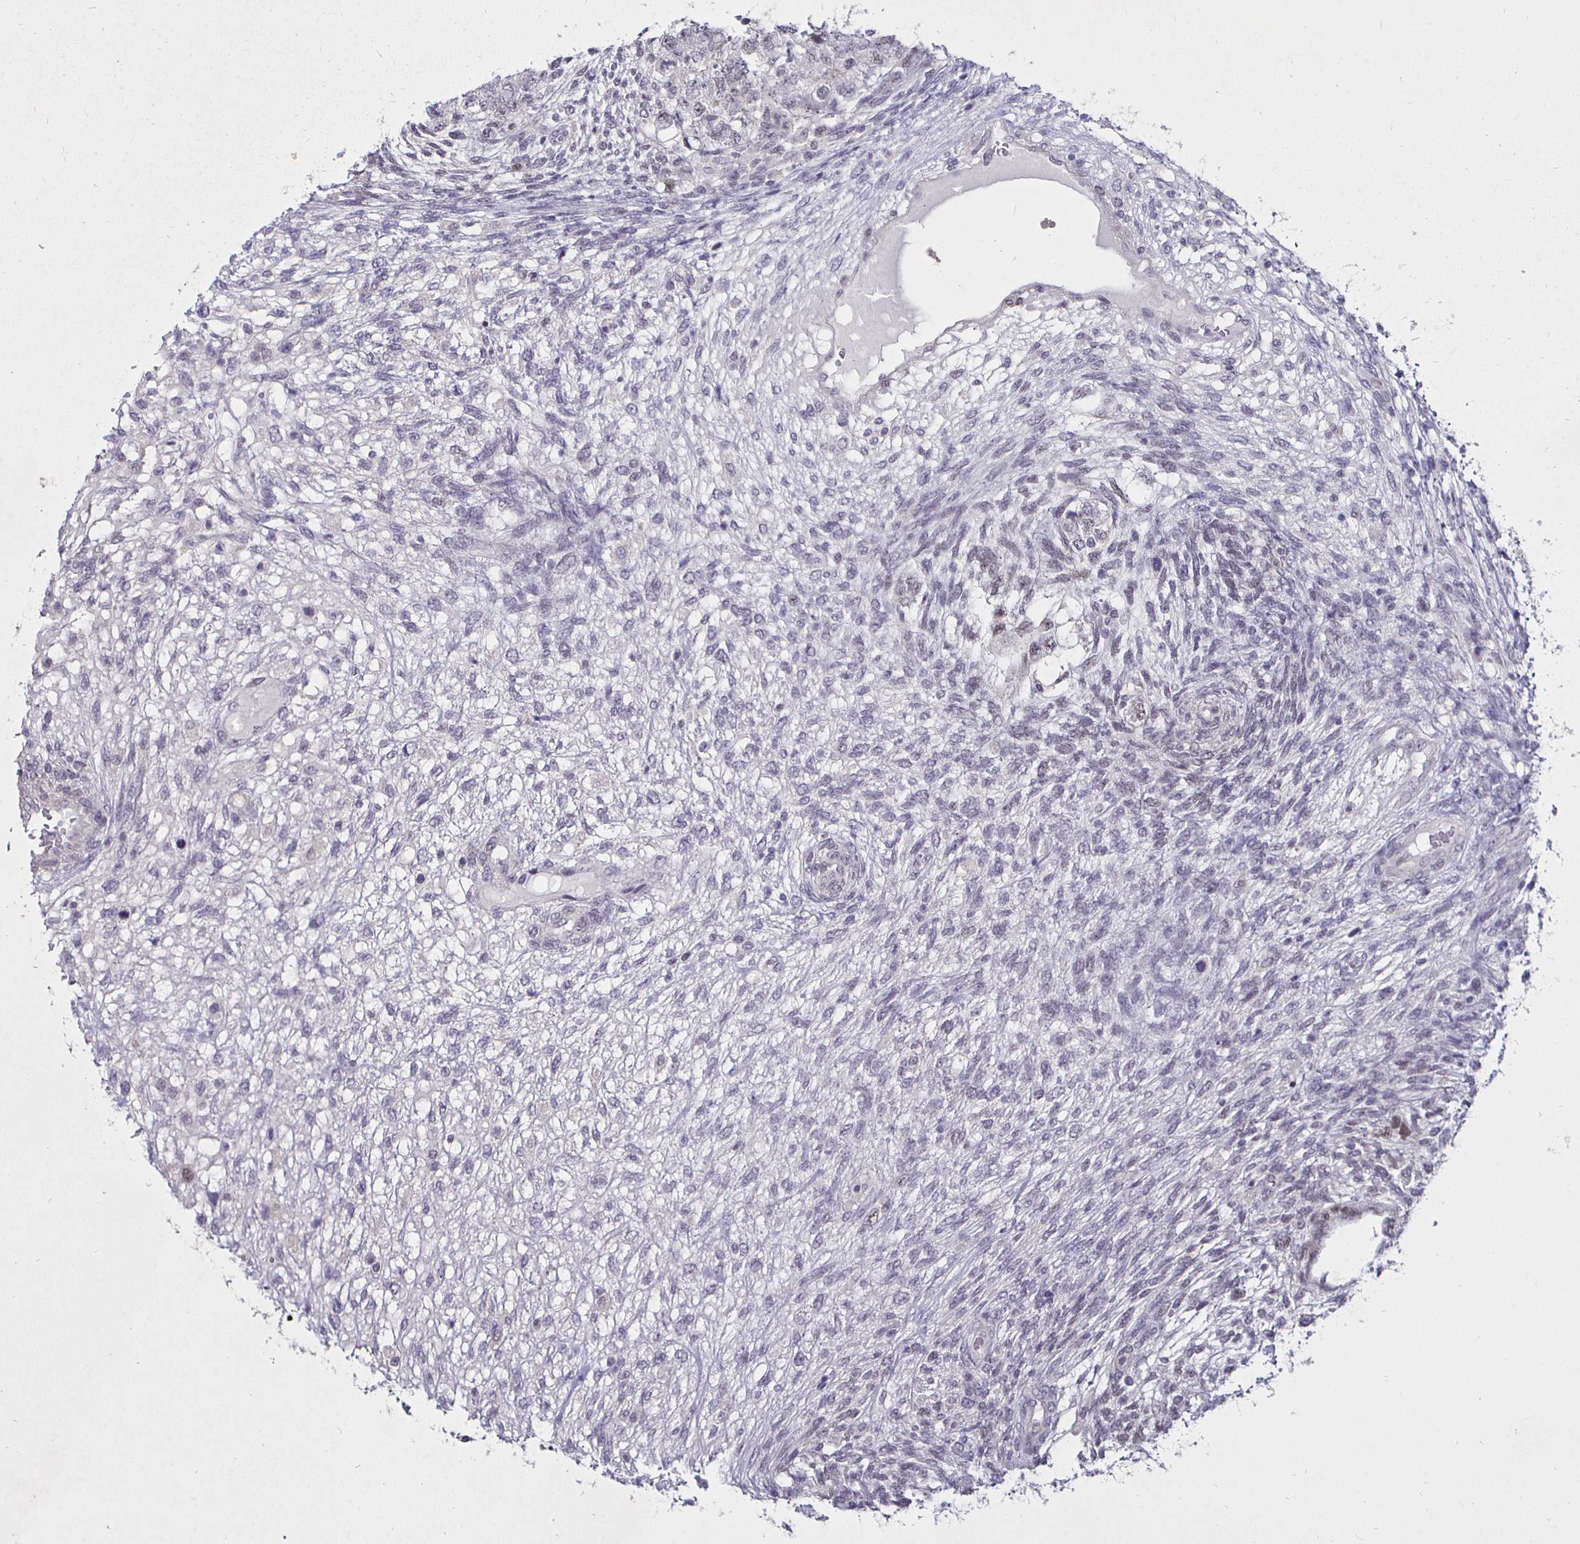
{"staining": {"intensity": "negative", "quantity": "none", "location": "none"}, "tissue": "testis cancer", "cell_type": "Tumor cells", "image_type": "cancer", "snomed": [{"axis": "morphology", "description": "Normal tissue, NOS"}, {"axis": "morphology", "description": "Carcinoma, Embryonal, NOS"}, {"axis": "topography", "description": "Testis"}], "caption": "Immunohistochemistry (IHC) of human testis cancer exhibits no staining in tumor cells.", "gene": "MLH1", "patient": {"sex": "male", "age": 36}}